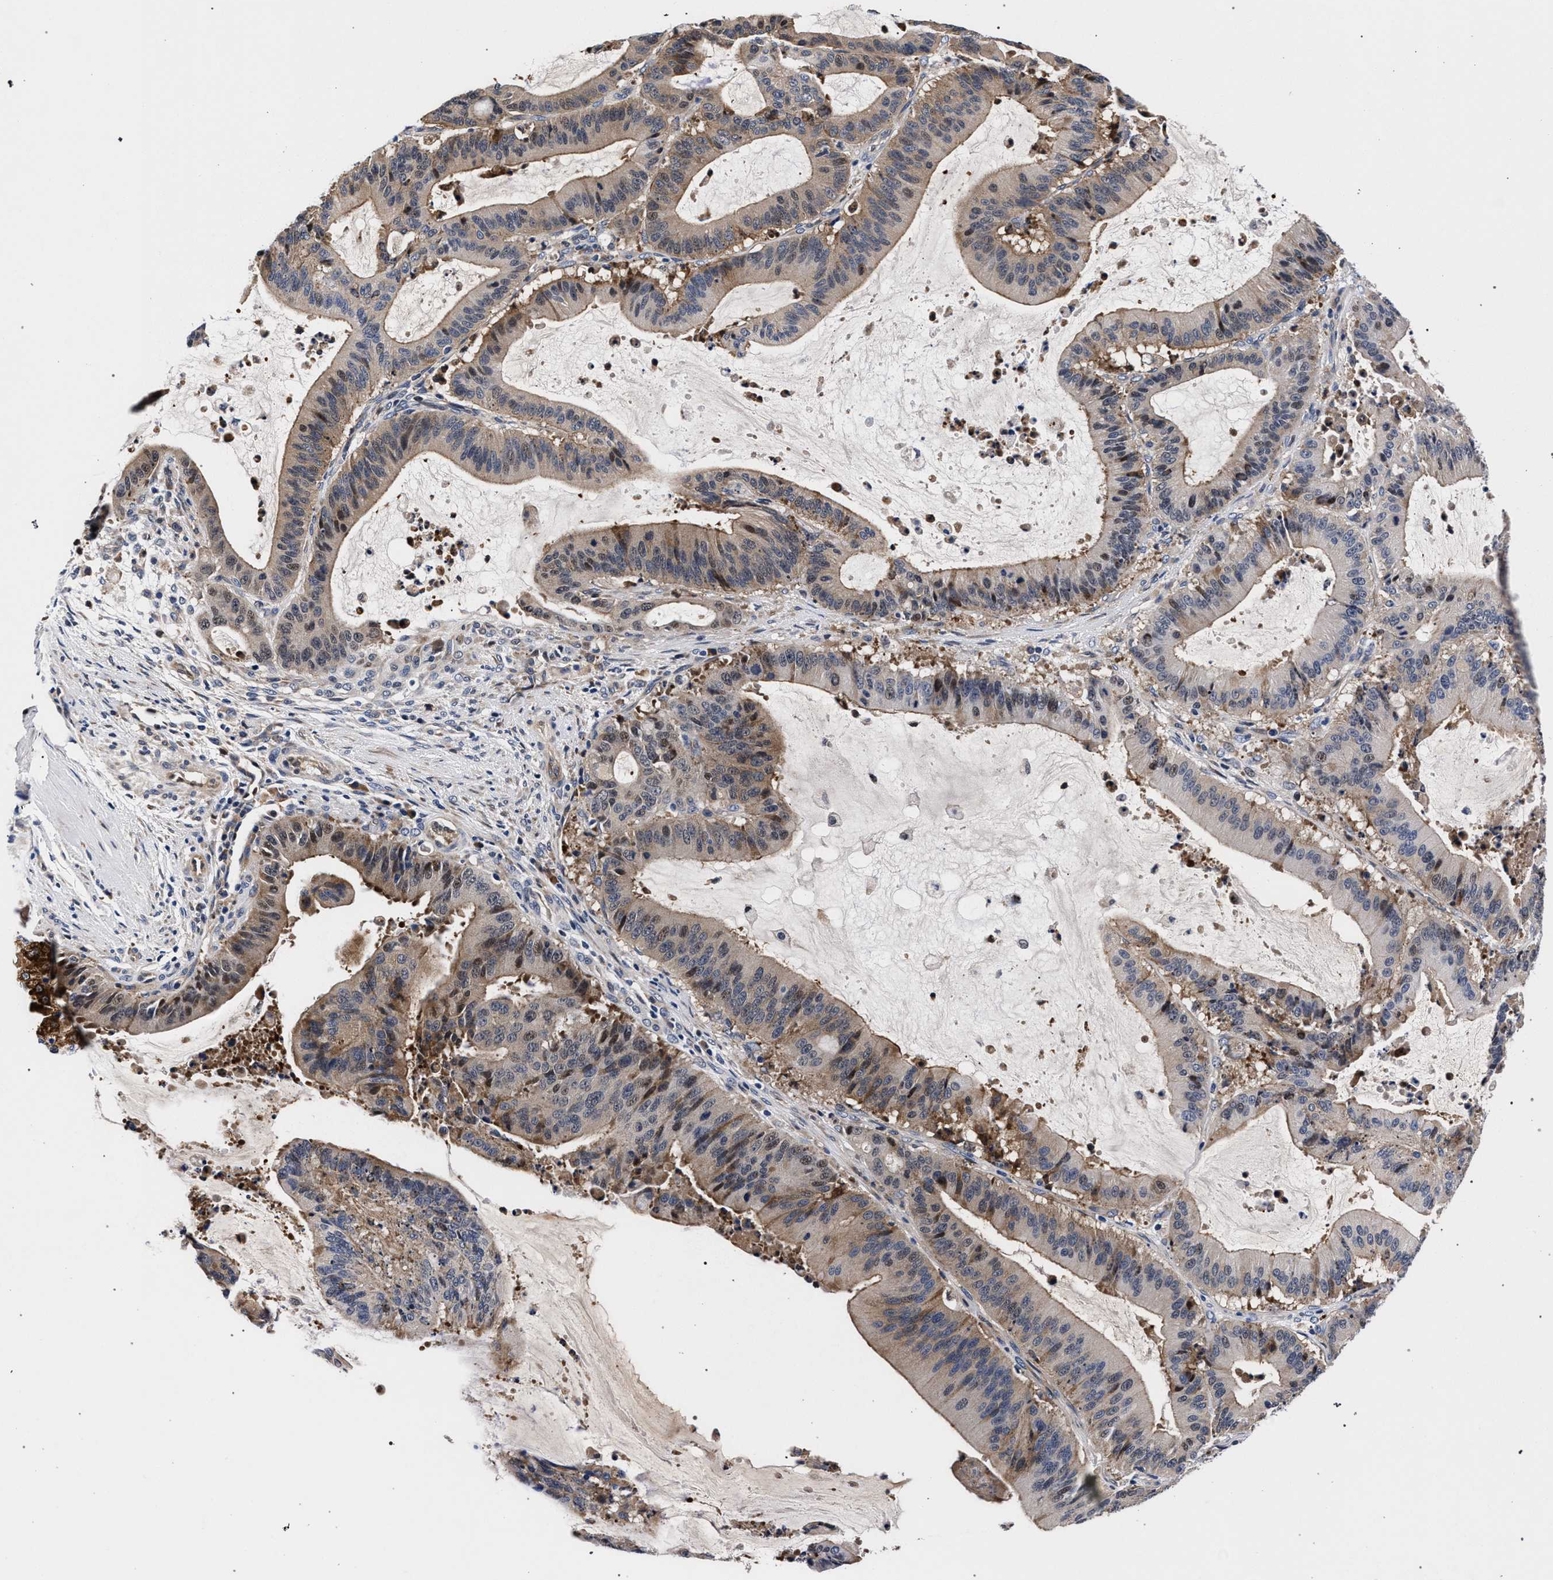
{"staining": {"intensity": "weak", "quantity": "25%-75%", "location": "cytoplasmic/membranous,nuclear"}, "tissue": "liver cancer", "cell_type": "Tumor cells", "image_type": "cancer", "snomed": [{"axis": "morphology", "description": "Normal tissue, NOS"}, {"axis": "morphology", "description": "Cholangiocarcinoma"}, {"axis": "topography", "description": "Liver"}, {"axis": "topography", "description": "Peripheral nerve tissue"}], "caption": "Human liver cancer (cholangiocarcinoma) stained for a protein (brown) demonstrates weak cytoplasmic/membranous and nuclear positive positivity in approximately 25%-75% of tumor cells.", "gene": "ZNF462", "patient": {"sex": "female", "age": 73}}